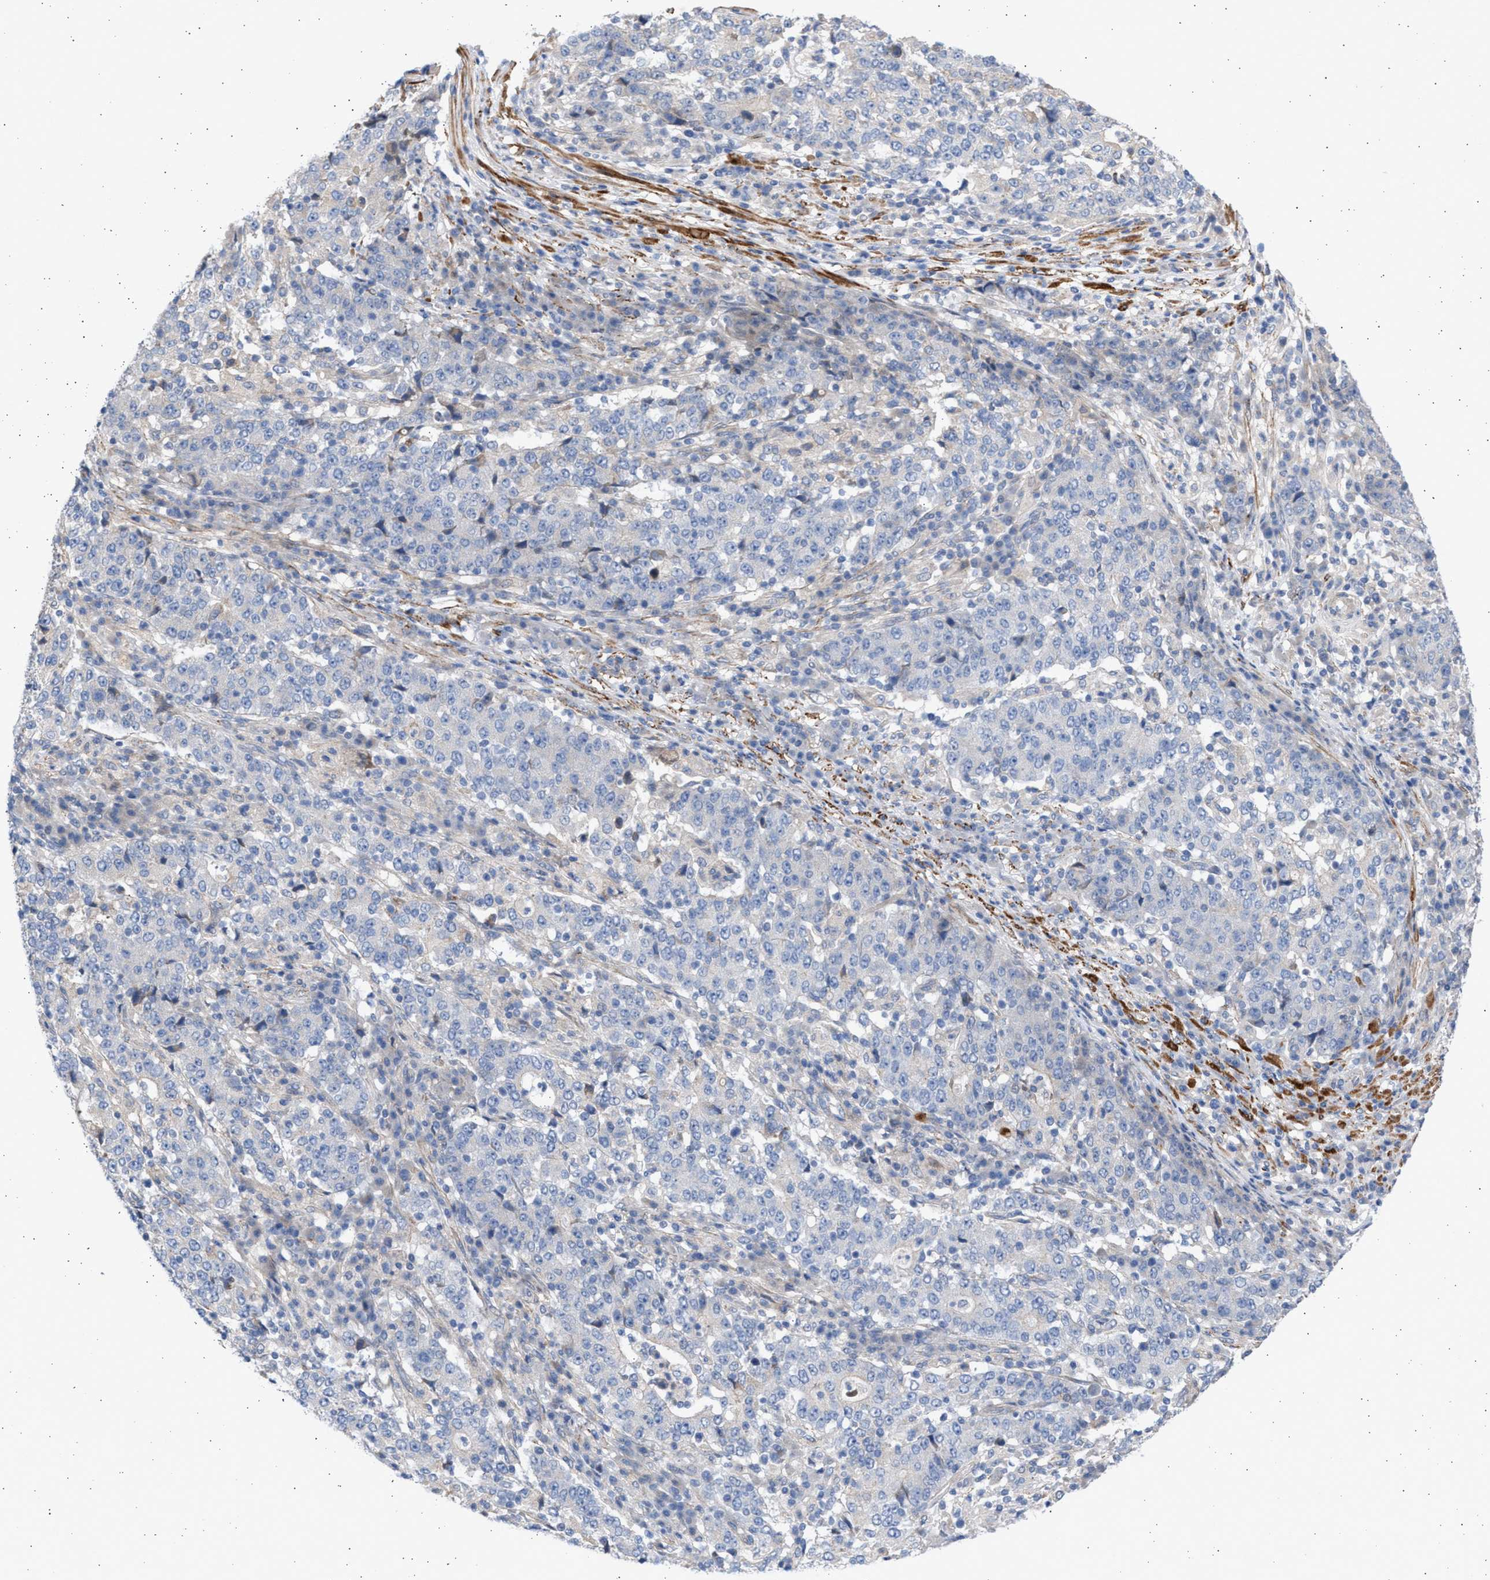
{"staining": {"intensity": "negative", "quantity": "none", "location": "none"}, "tissue": "stomach cancer", "cell_type": "Tumor cells", "image_type": "cancer", "snomed": [{"axis": "morphology", "description": "Adenocarcinoma, NOS"}, {"axis": "topography", "description": "Stomach"}], "caption": "Immunohistochemistry of human stomach cancer (adenocarcinoma) exhibits no expression in tumor cells. (Brightfield microscopy of DAB immunohistochemistry at high magnification).", "gene": "NBR1", "patient": {"sex": "male", "age": 59}}